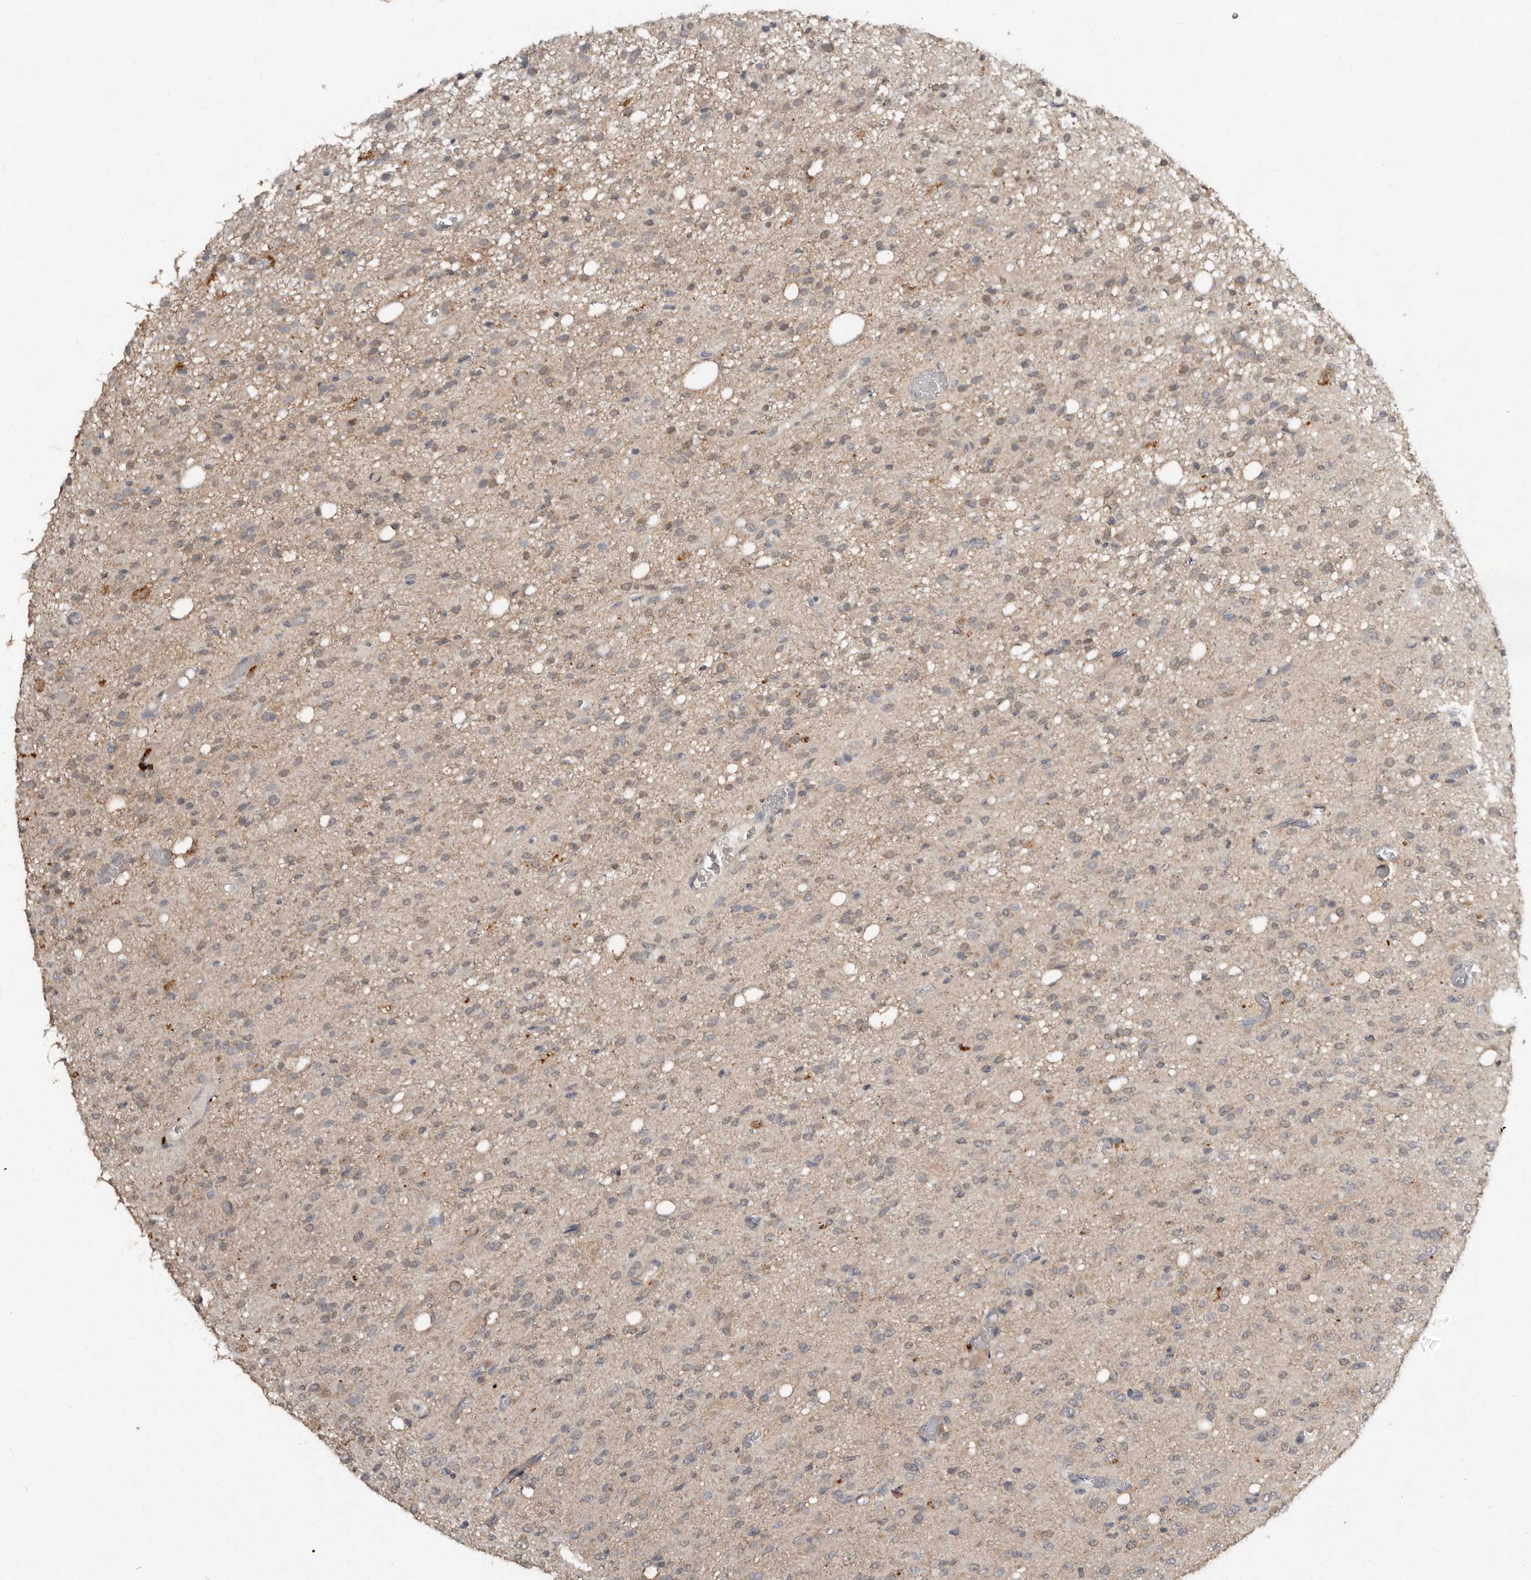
{"staining": {"intensity": "weak", "quantity": "<25%", "location": "cytoplasmic/membranous"}, "tissue": "glioma", "cell_type": "Tumor cells", "image_type": "cancer", "snomed": [{"axis": "morphology", "description": "Glioma, malignant, High grade"}, {"axis": "topography", "description": "Brain"}], "caption": "The image exhibits no staining of tumor cells in glioma. (DAB IHC with hematoxylin counter stain).", "gene": "EDEM1", "patient": {"sex": "female", "age": 59}}